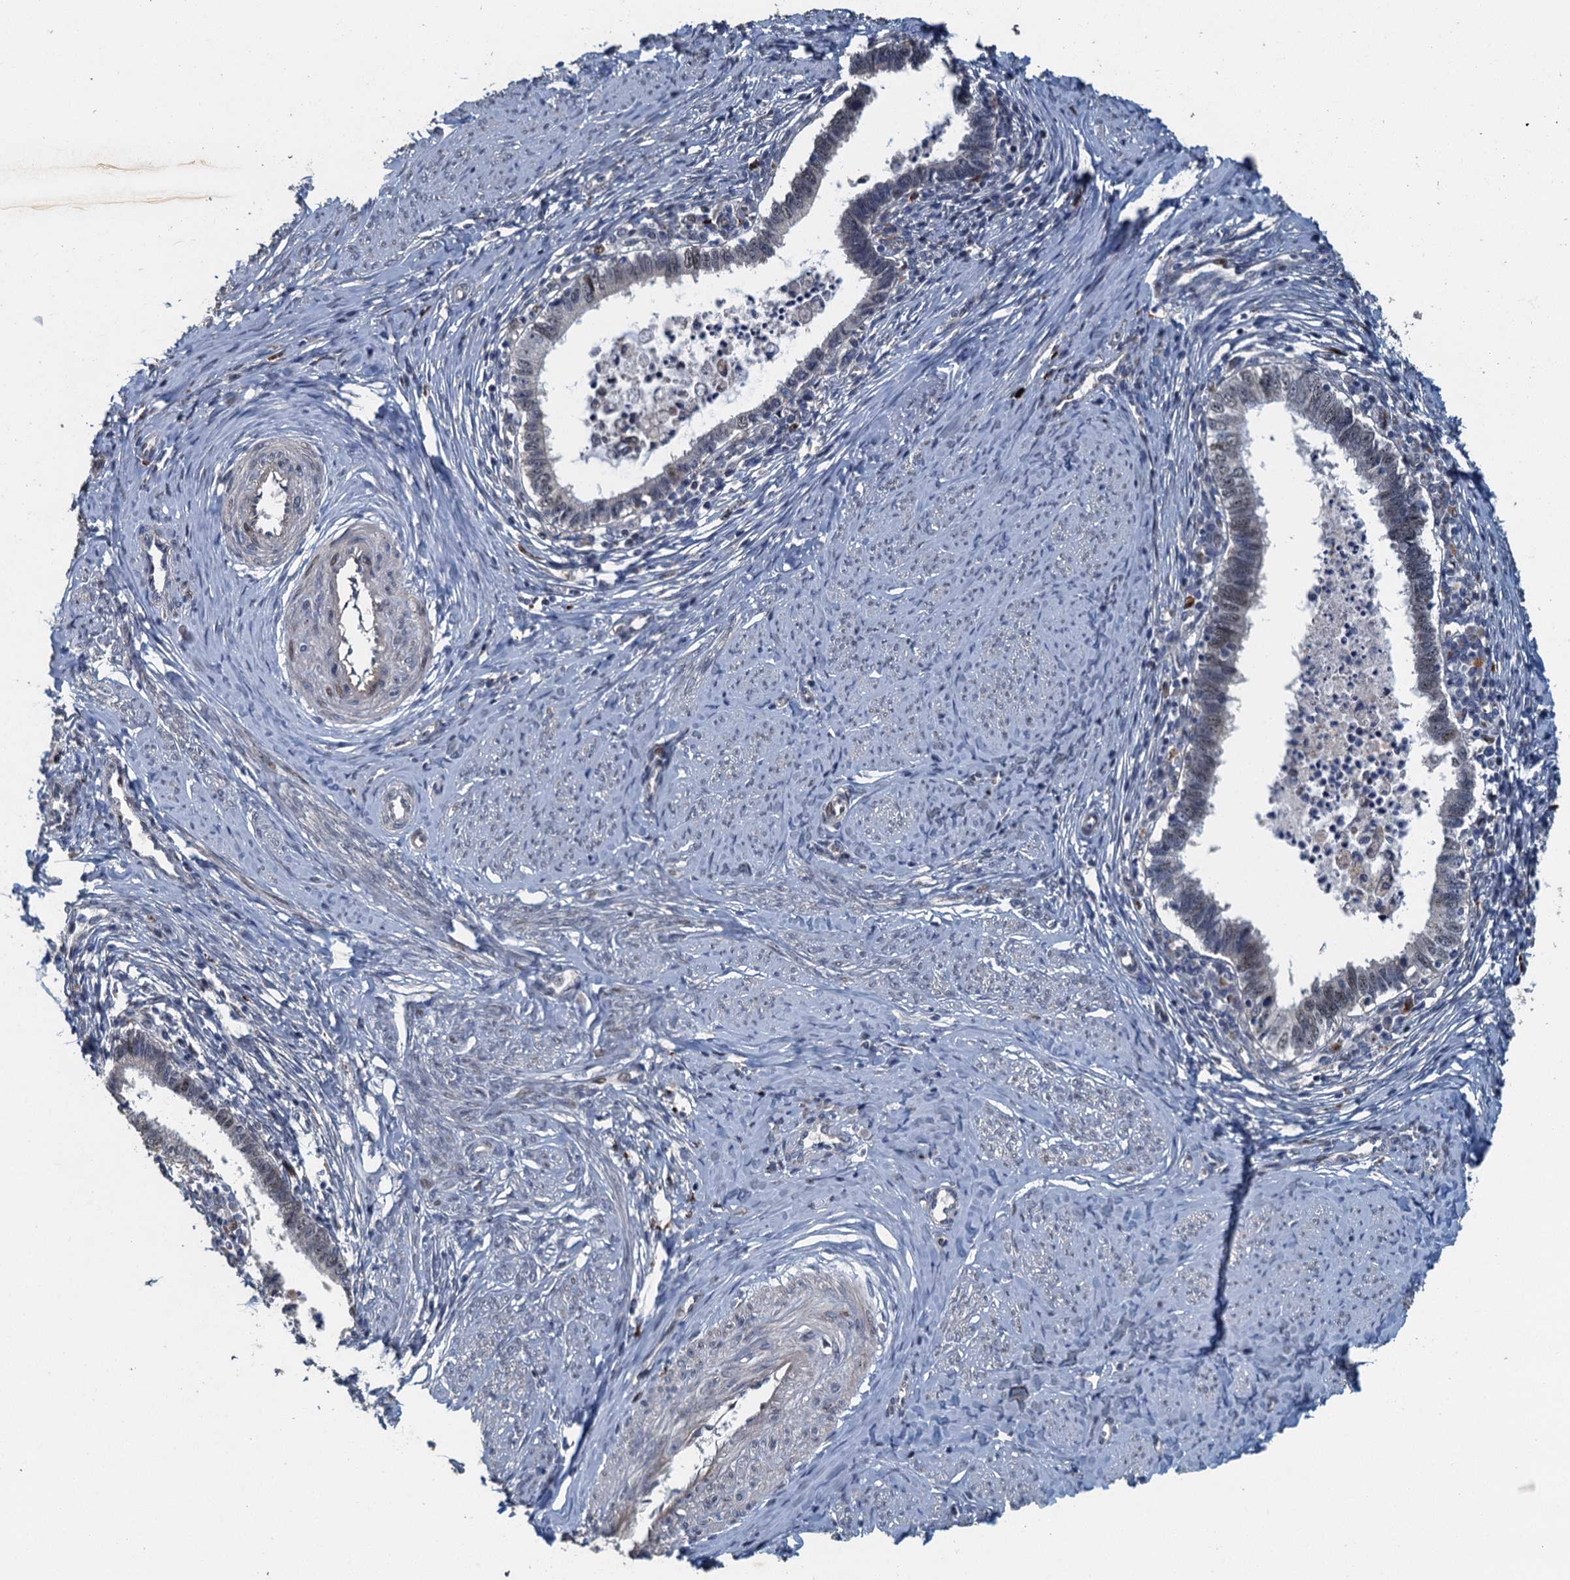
{"staining": {"intensity": "weak", "quantity": "<25%", "location": "cytoplasmic/membranous"}, "tissue": "cervical cancer", "cell_type": "Tumor cells", "image_type": "cancer", "snomed": [{"axis": "morphology", "description": "Adenocarcinoma, NOS"}, {"axis": "topography", "description": "Cervix"}], "caption": "The IHC photomicrograph has no significant expression in tumor cells of adenocarcinoma (cervical) tissue.", "gene": "AGRN", "patient": {"sex": "female", "age": 36}}